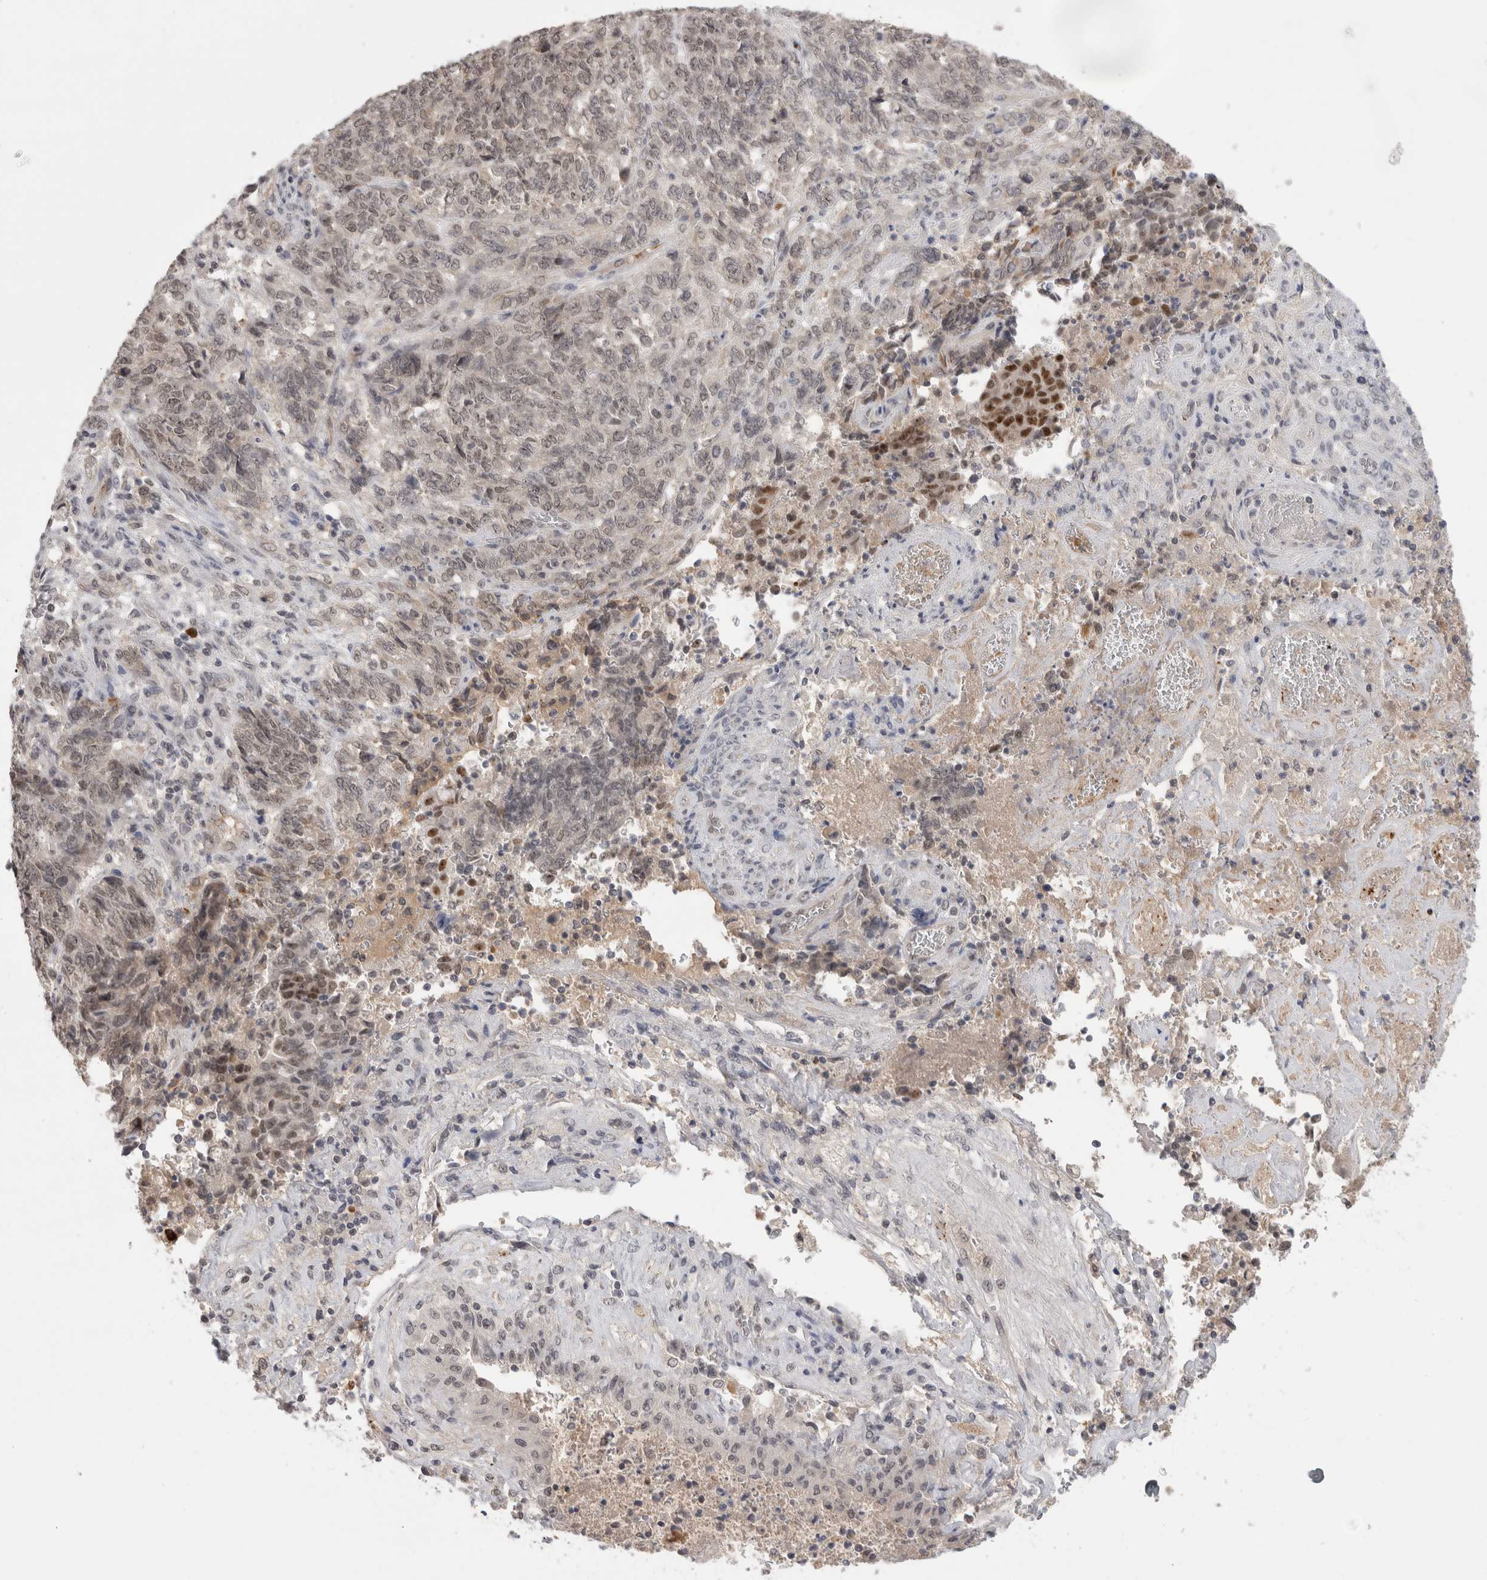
{"staining": {"intensity": "weak", "quantity": ">75%", "location": "nuclear"}, "tissue": "endometrial cancer", "cell_type": "Tumor cells", "image_type": "cancer", "snomed": [{"axis": "morphology", "description": "Adenocarcinoma, NOS"}, {"axis": "topography", "description": "Endometrium"}], "caption": "Endometrial cancer (adenocarcinoma) tissue reveals weak nuclear expression in approximately >75% of tumor cells", "gene": "ZNF24", "patient": {"sex": "female", "age": 80}}